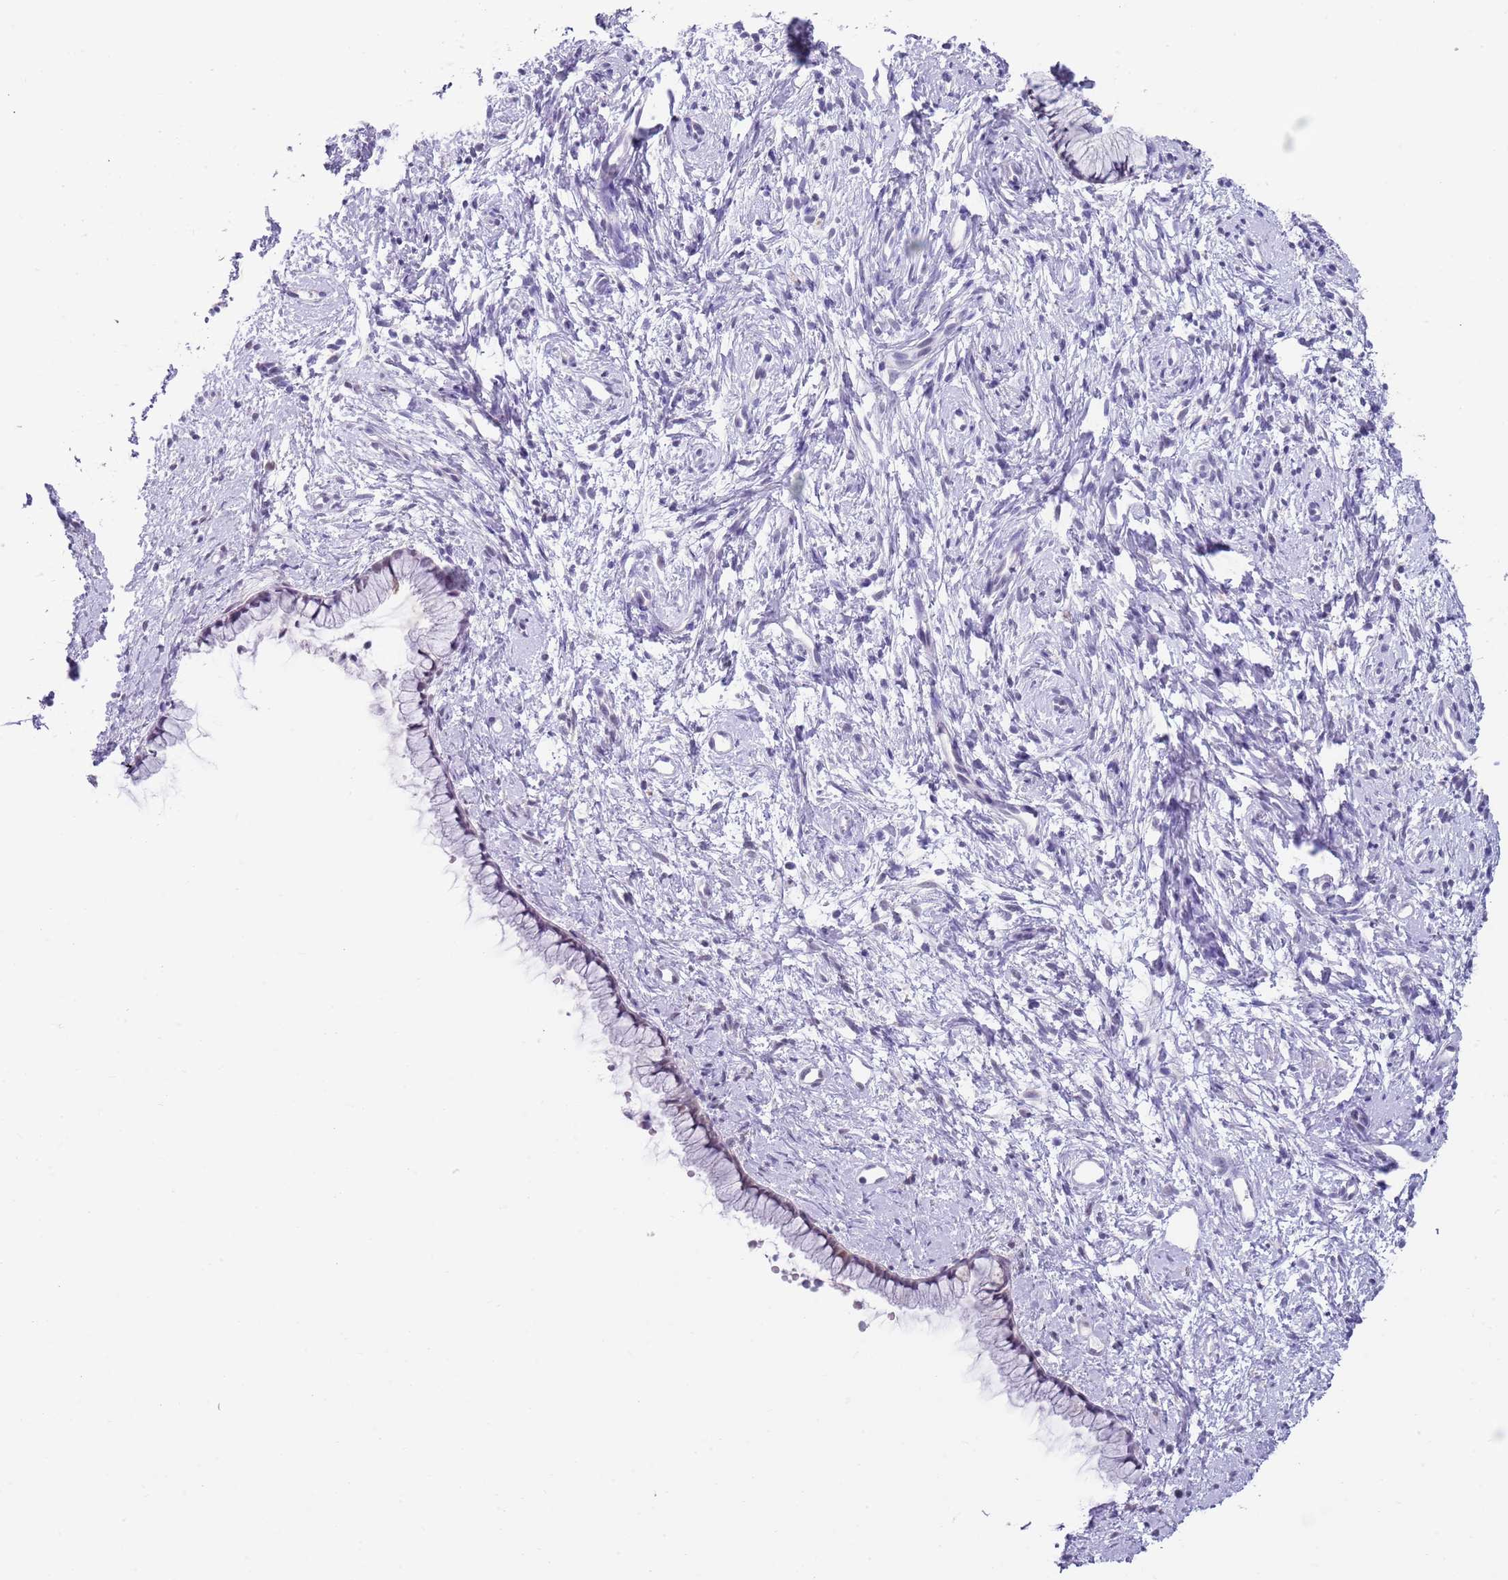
{"staining": {"intensity": "moderate", "quantity": "25%-75%", "location": "nuclear"}, "tissue": "cervix", "cell_type": "Glandular cells", "image_type": "normal", "snomed": [{"axis": "morphology", "description": "Normal tissue, NOS"}, {"axis": "topography", "description": "Cervix"}], "caption": "IHC (DAB) staining of benign cervix shows moderate nuclear protein expression in about 25%-75% of glandular cells.", "gene": "SEPHS2", "patient": {"sex": "female", "age": 57}}